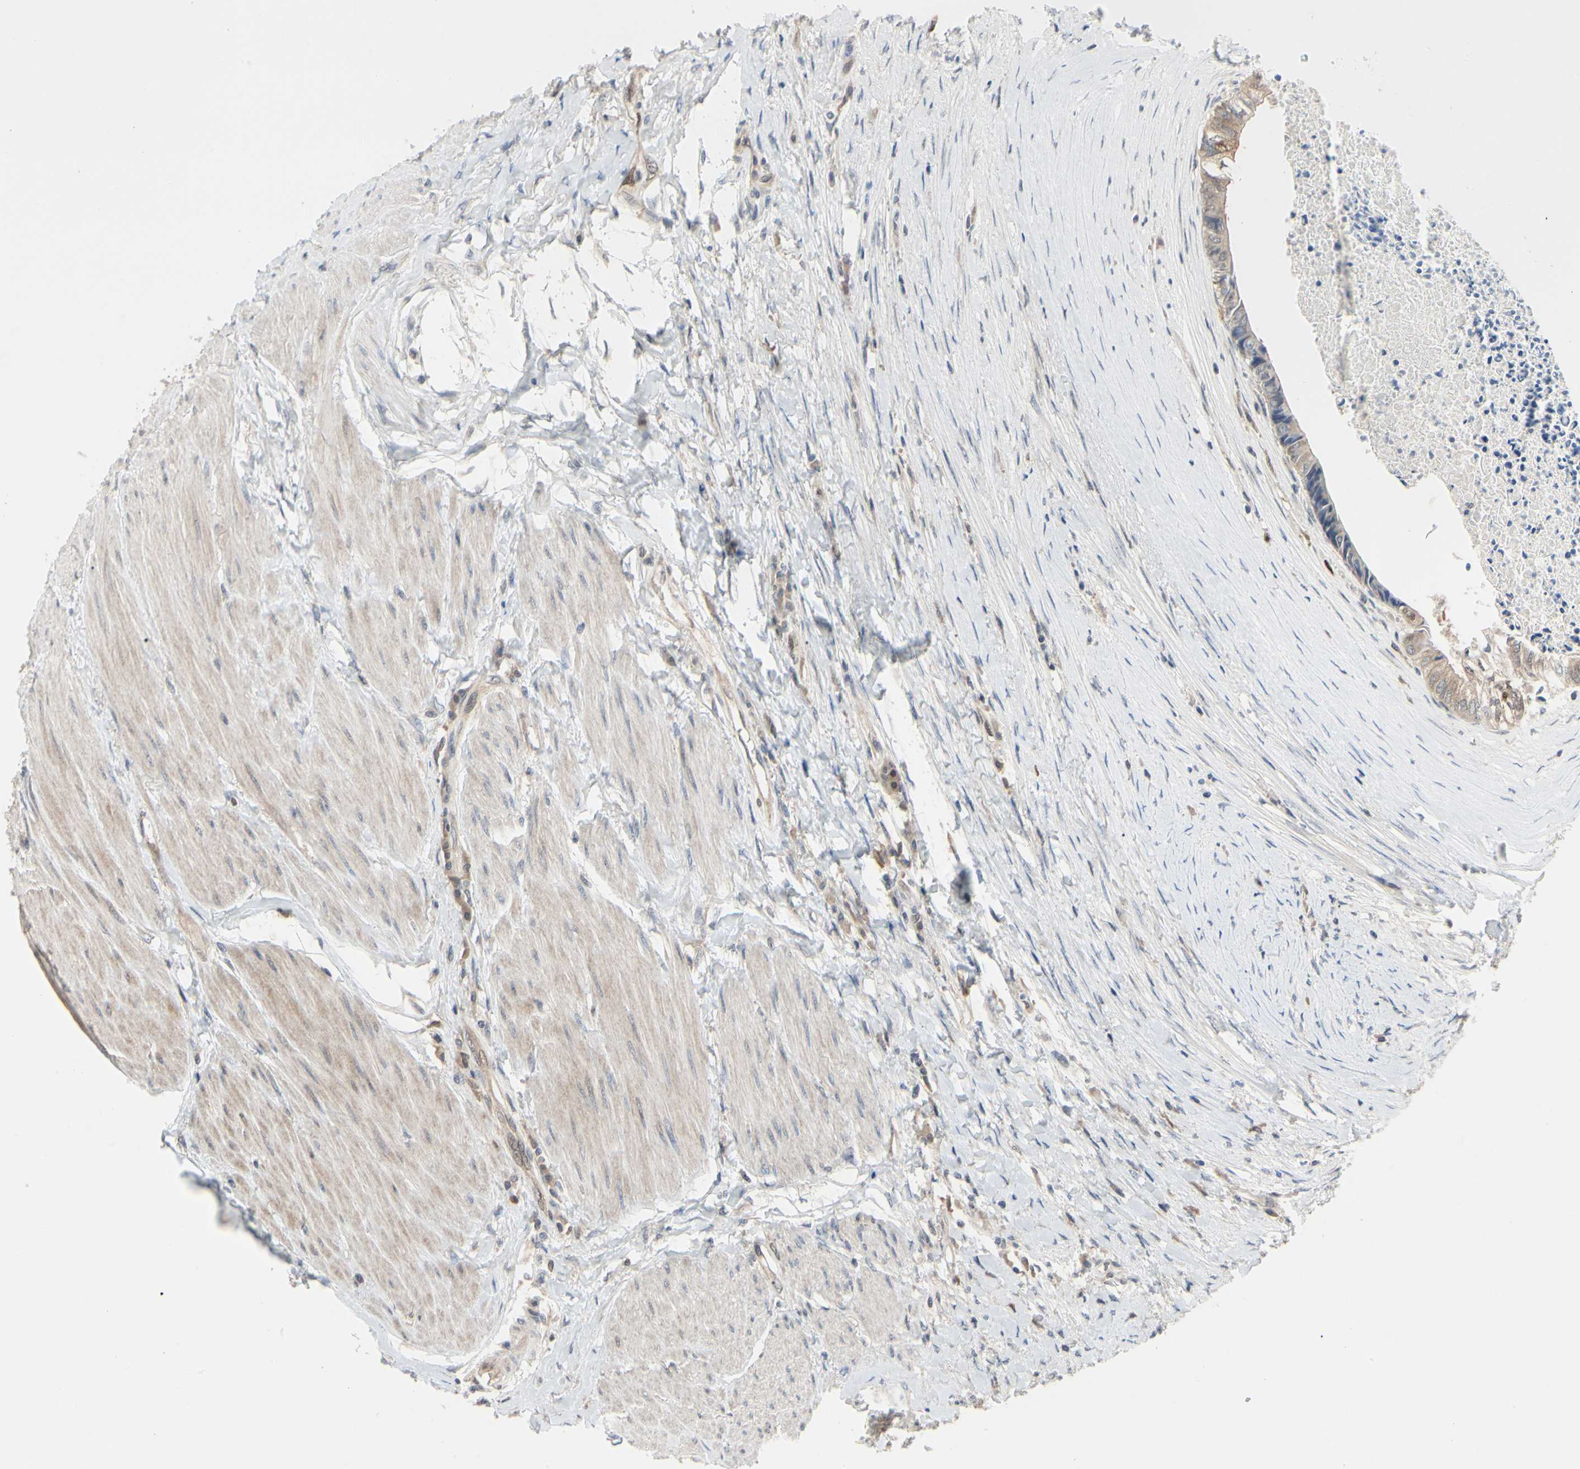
{"staining": {"intensity": "moderate", "quantity": ">75%", "location": "cytoplasmic/membranous"}, "tissue": "colorectal cancer", "cell_type": "Tumor cells", "image_type": "cancer", "snomed": [{"axis": "morphology", "description": "Adenocarcinoma, NOS"}, {"axis": "topography", "description": "Rectum"}], "caption": "Immunohistochemical staining of colorectal cancer (adenocarcinoma) displays medium levels of moderate cytoplasmic/membranous protein staining in approximately >75% of tumor cells.", "gene": "CDK5", "patient": {"sex": "male", "age": 63}}